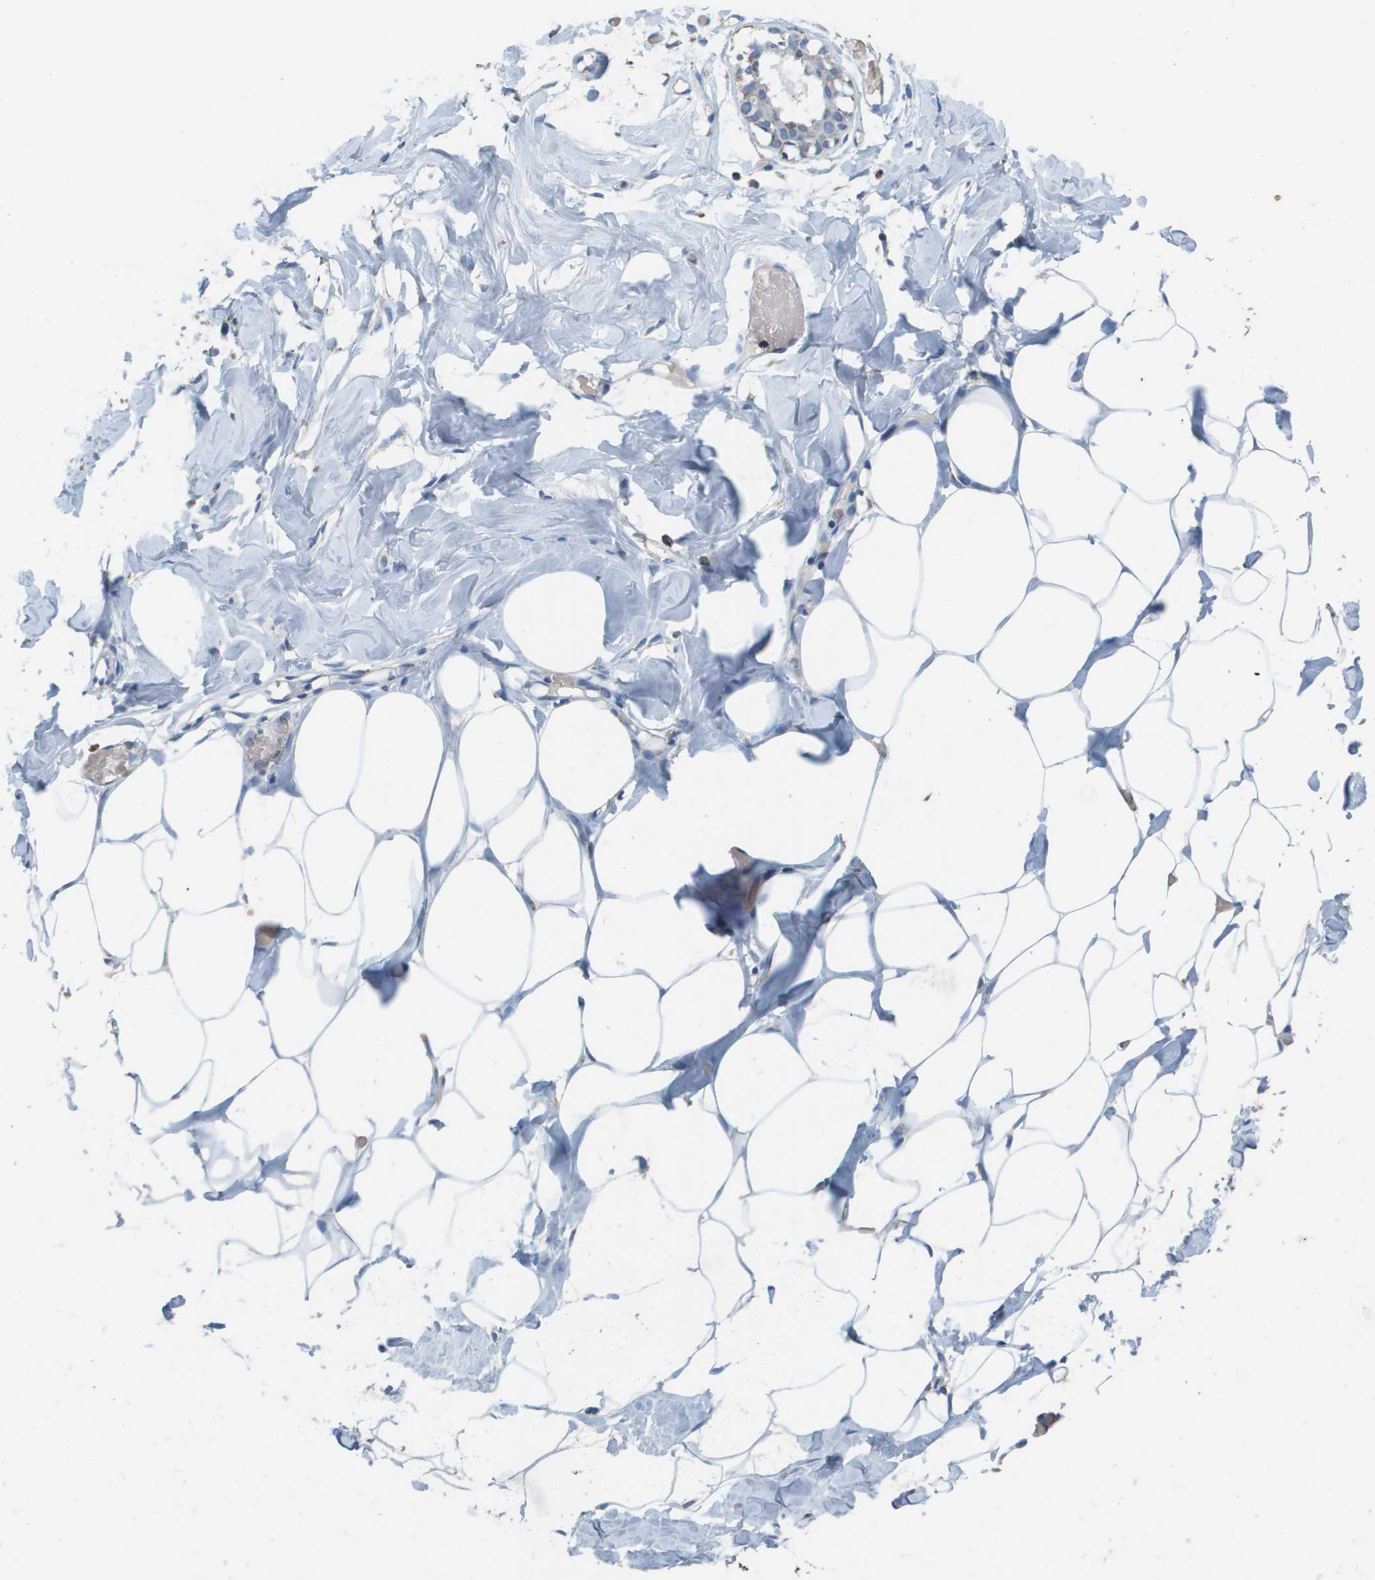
{"staining": {"intensity": "negative", "quantity": "none", "location": "none"}, "tissue": "adipose tissue", "cell_type": "Adipocytes", "image_type": "normal", "snomed": [{"axis": "morphology", "description": "Normal tissue, NOS"}, {"axis": "topography", "description": "Breast"}, {"axis": "topography", "description": "Adipose tissue"}], "caption": "Immunohistochemical staining of unremarkable human adipose tissue exhibits no significant staining in adipocytes.", "gene": "ATP5F1B", "patient": {"sex": "female", "age": 25}}